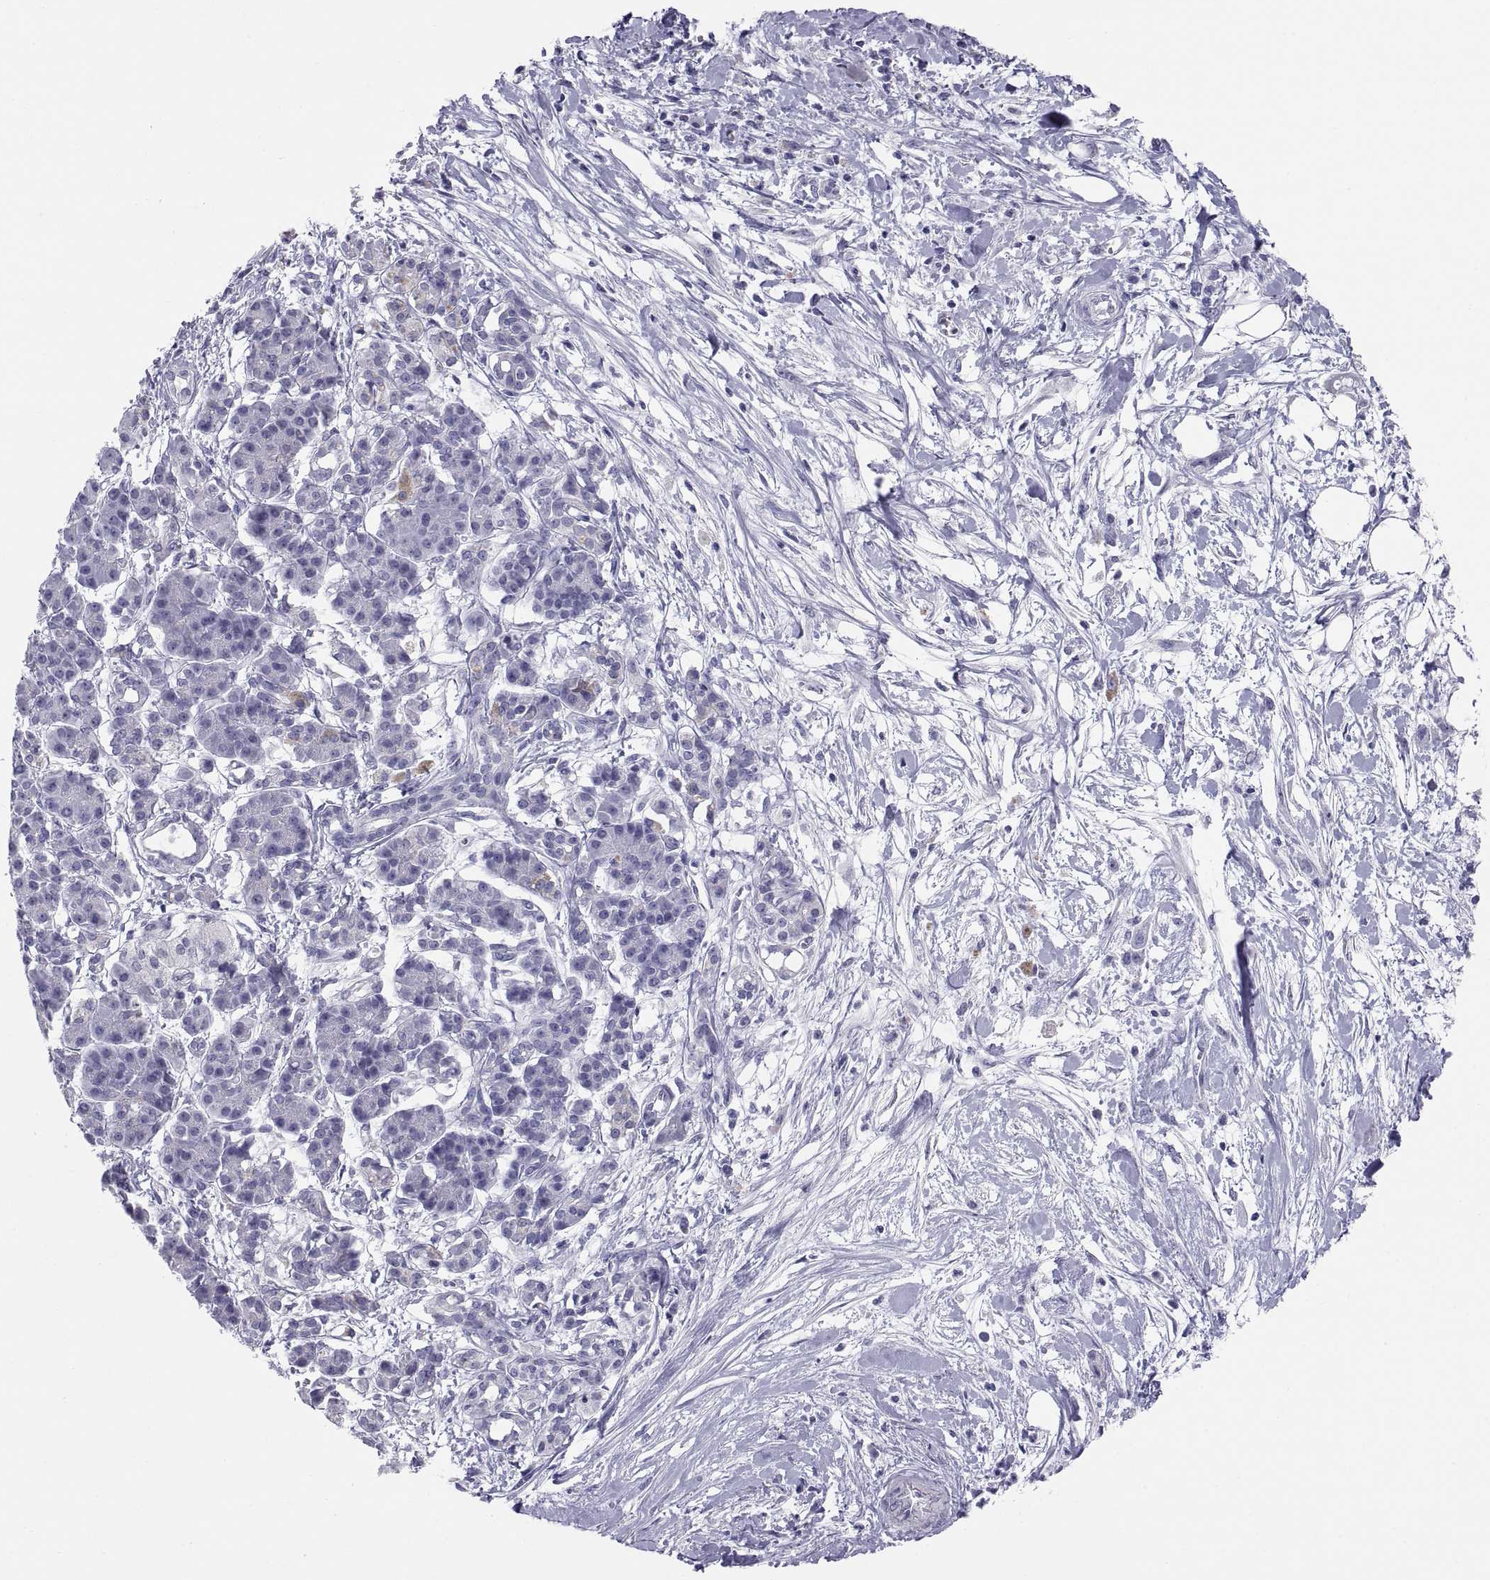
{"staining": {"intensity": "negative", "quantity": "none", "location": "none"}, "tissue": "pancreatic cancer", "cell_type": "Tumor cells", "image_type": "cancer", "snomed": [{"axis": "morphology", "description": "Normal tissue, NOS"}, {"axis": "morphology", "description": "Adenocarcinoma, NOS"}, {"axis": "topography", "description": "Lymph node"}, {"axis": "topography", "description": "Pancreas"}], "caption": "This is a micrograph of immunohistochemistry (IHC) staining of pancreatic cancer, which shows no positivity in tumor cells.", "gene": "FAM170A", "patient": {"sex": "female", "age": 58}}